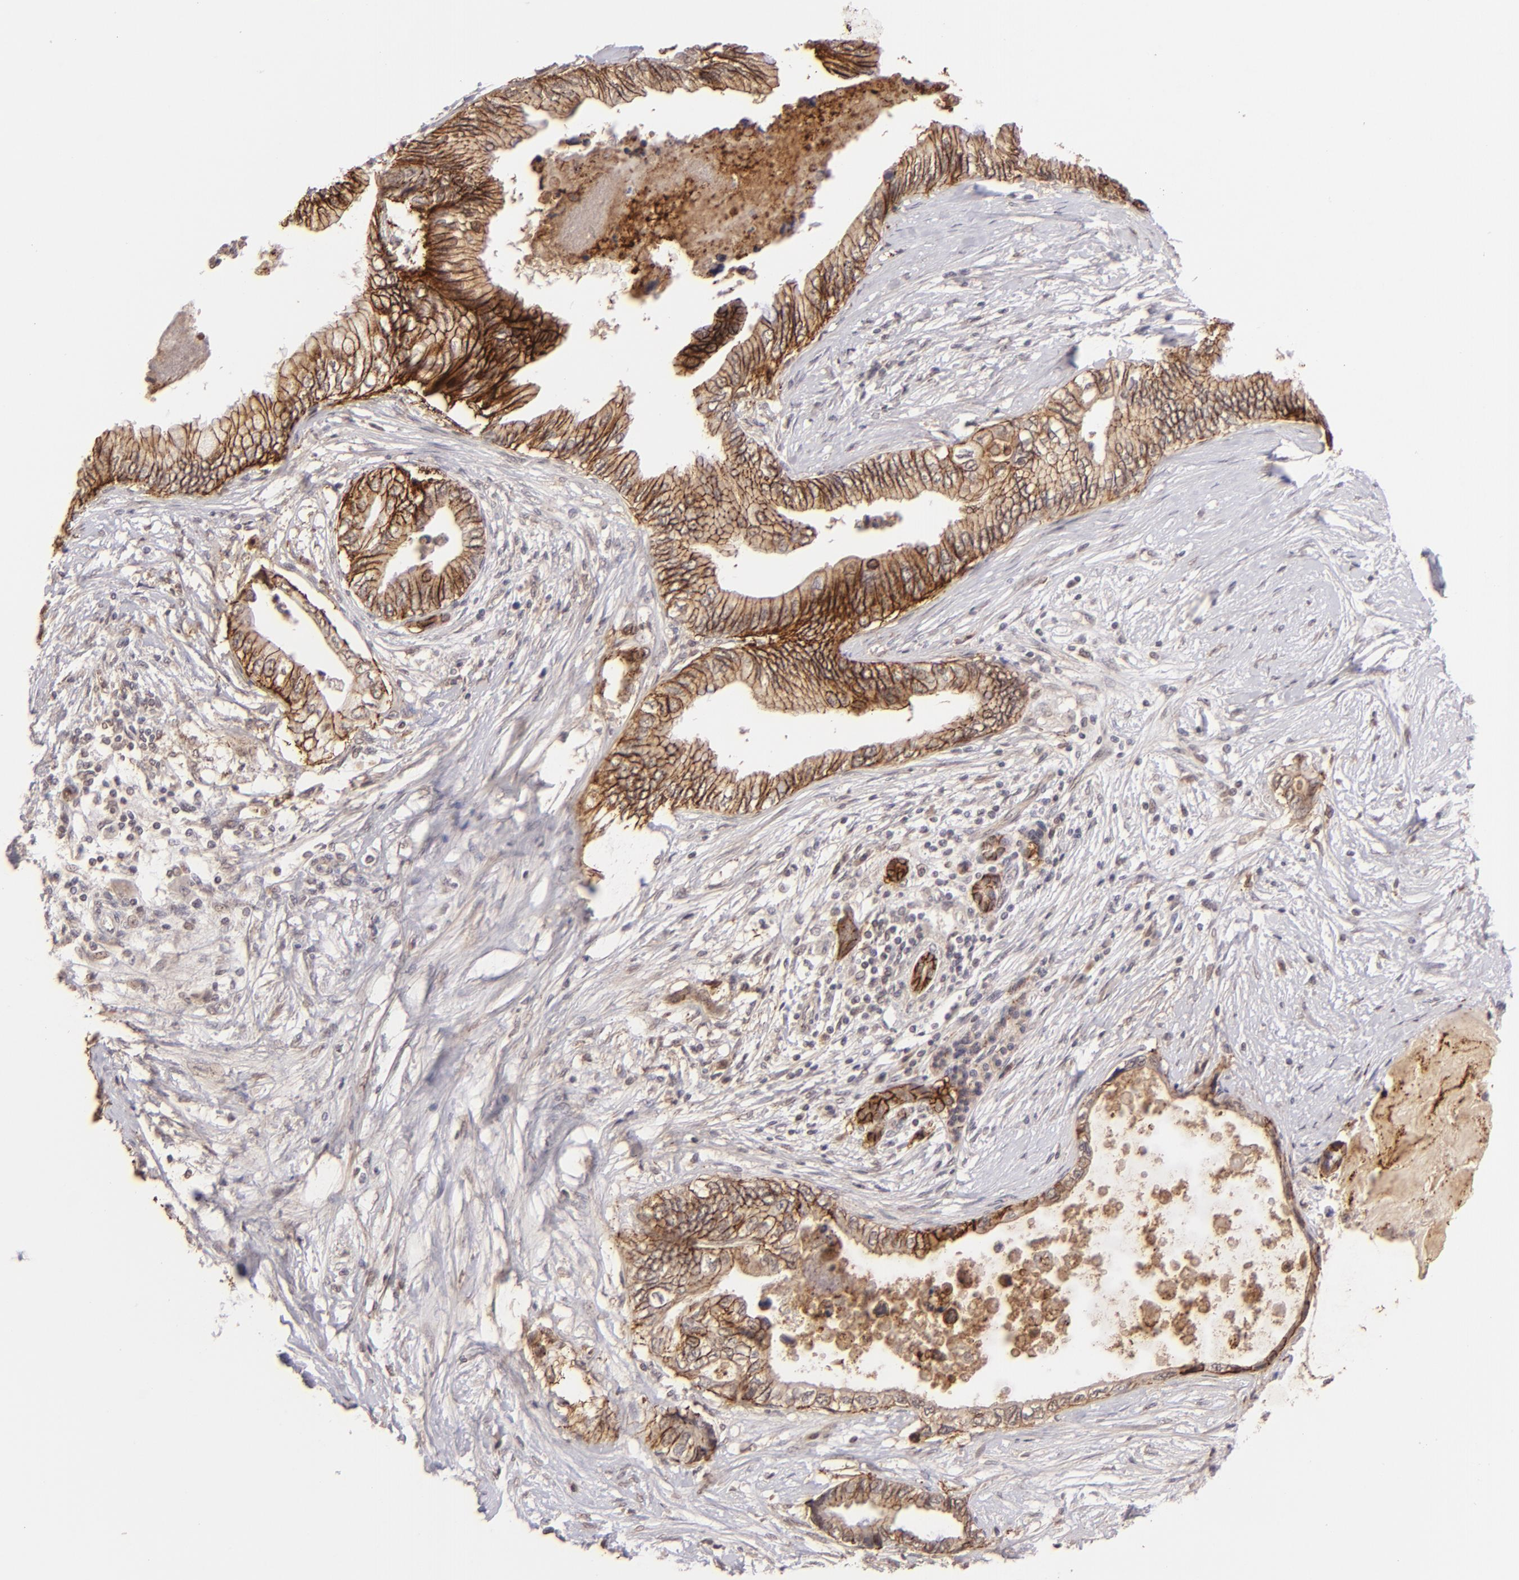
{"staining": {"intensity": "moderate", "quantity": ">75%", "location": "cytoplasmic/membranous"}, "tissue": "pancreatic cancer", "cell_type": "Tumor cells", "image_type": "cancer", "snomed": [{"axis": "morphology", "description": "Adenocarcinoma, NOS"}, {"axis": "topography", "description": "Pancreas"}], "caption": "Immunohistochemical staining of human pancreatic adenocarcinoma displays medium levels of moderate cytoplasmic/membranous protein positivity in approximately >75% of tumor cells. The staining was performed using DAB to visualize the protein expression in brown, while the nuclei were stained in blue with hematoxylin (Magnification: 20x).", "gene": "CLDN1", "patient": {"sex": "female", "age": 66}}